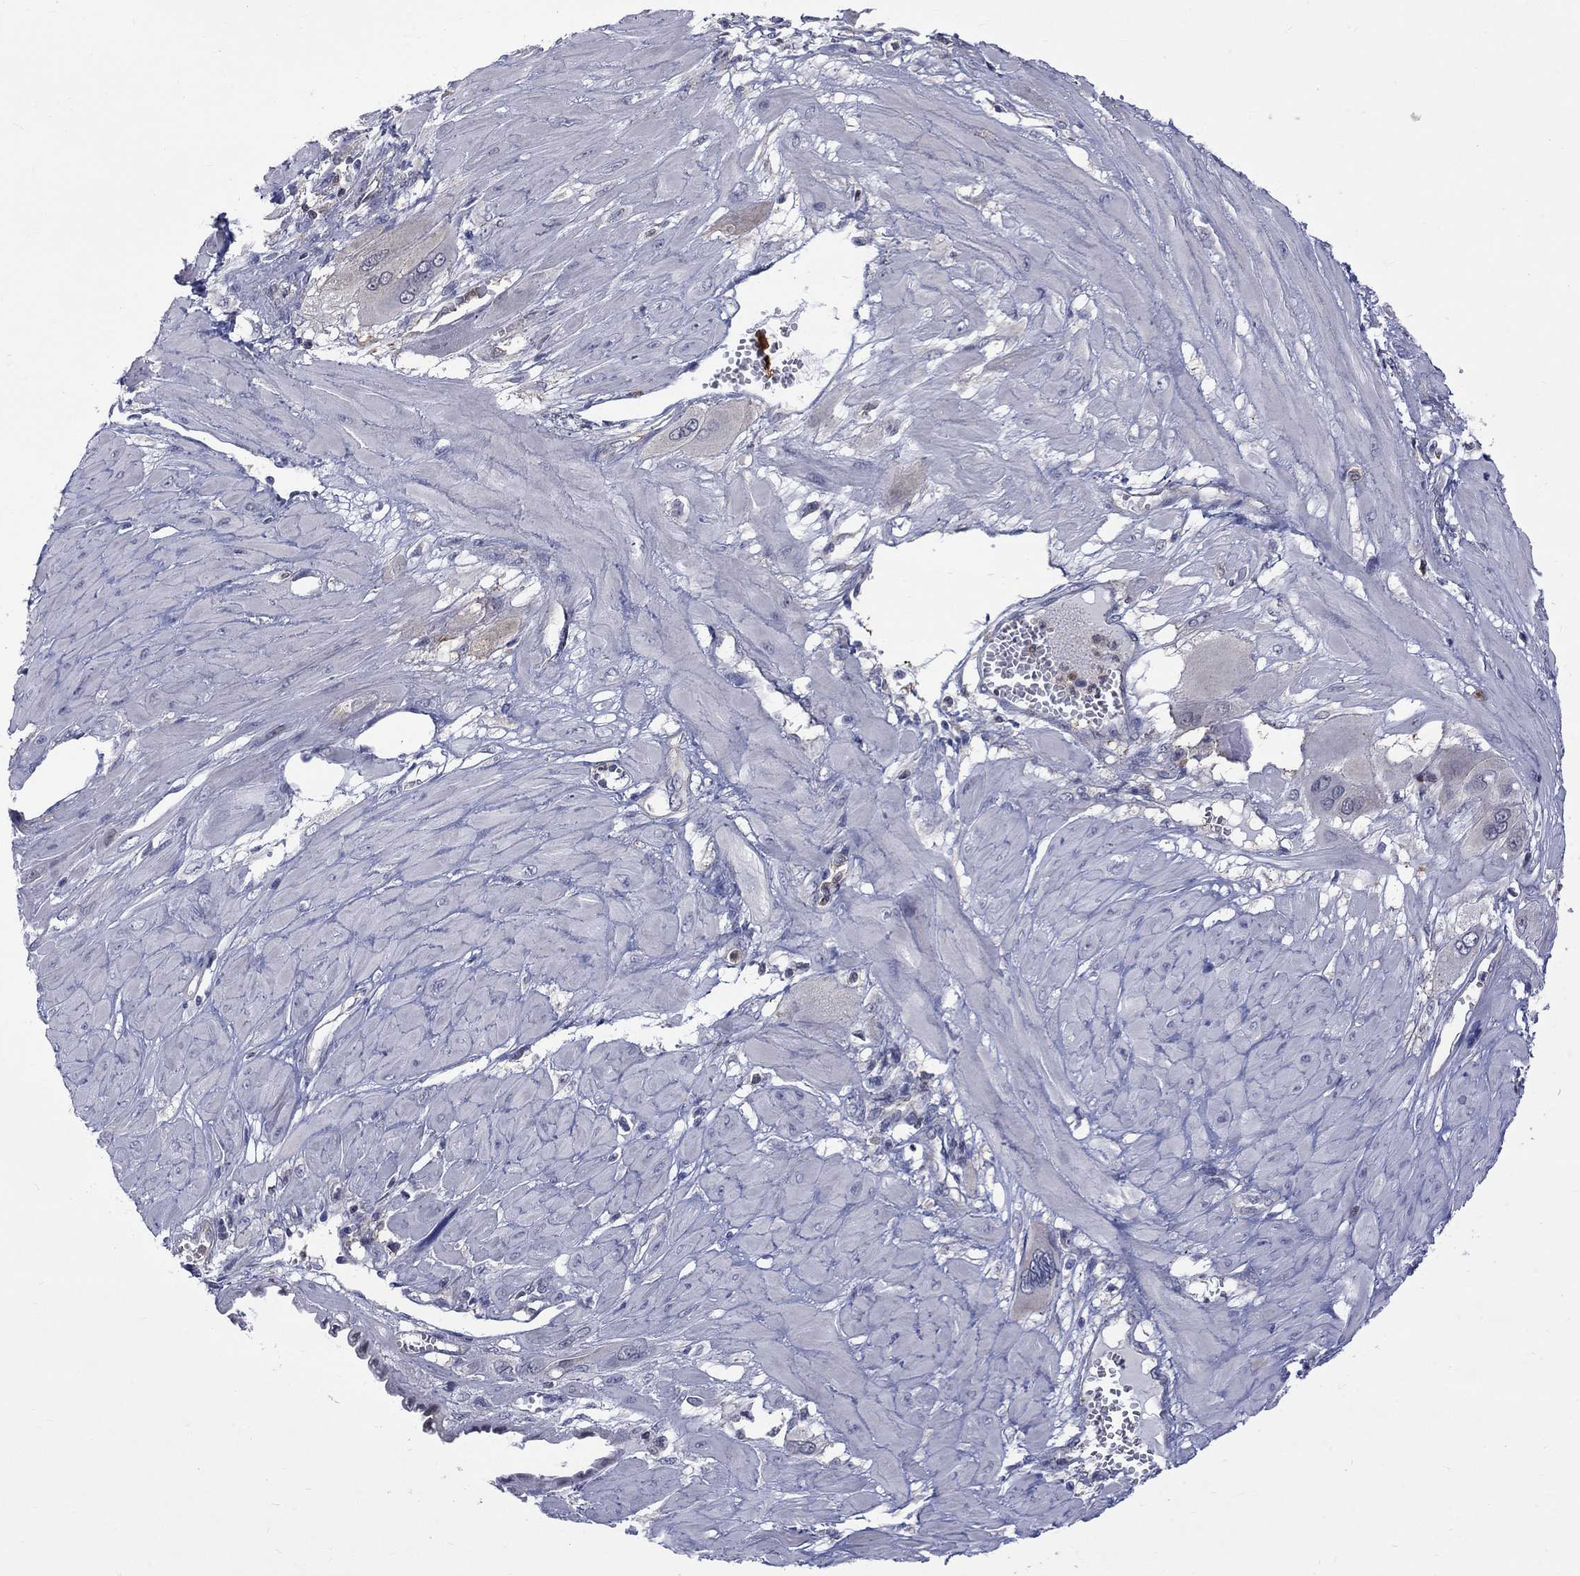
{"staining": {"intensity": "negative", "quantity": "none", "location": "none"}, "tissue": "cervical cancer", "cell_type": "Tumor cells", "image_type": "cancer", "snomed": [{"axis": "morphology", "description": "Squamous cell carcinoma, NOS"}, {"axis": "topography", "description": "Cervix"}], "caption": "There is no significant staining in tumor cells of cervical squamous cell carcinoma.", "gene": "HKDC1", "patient": {"sex": "female", "age": 34}}